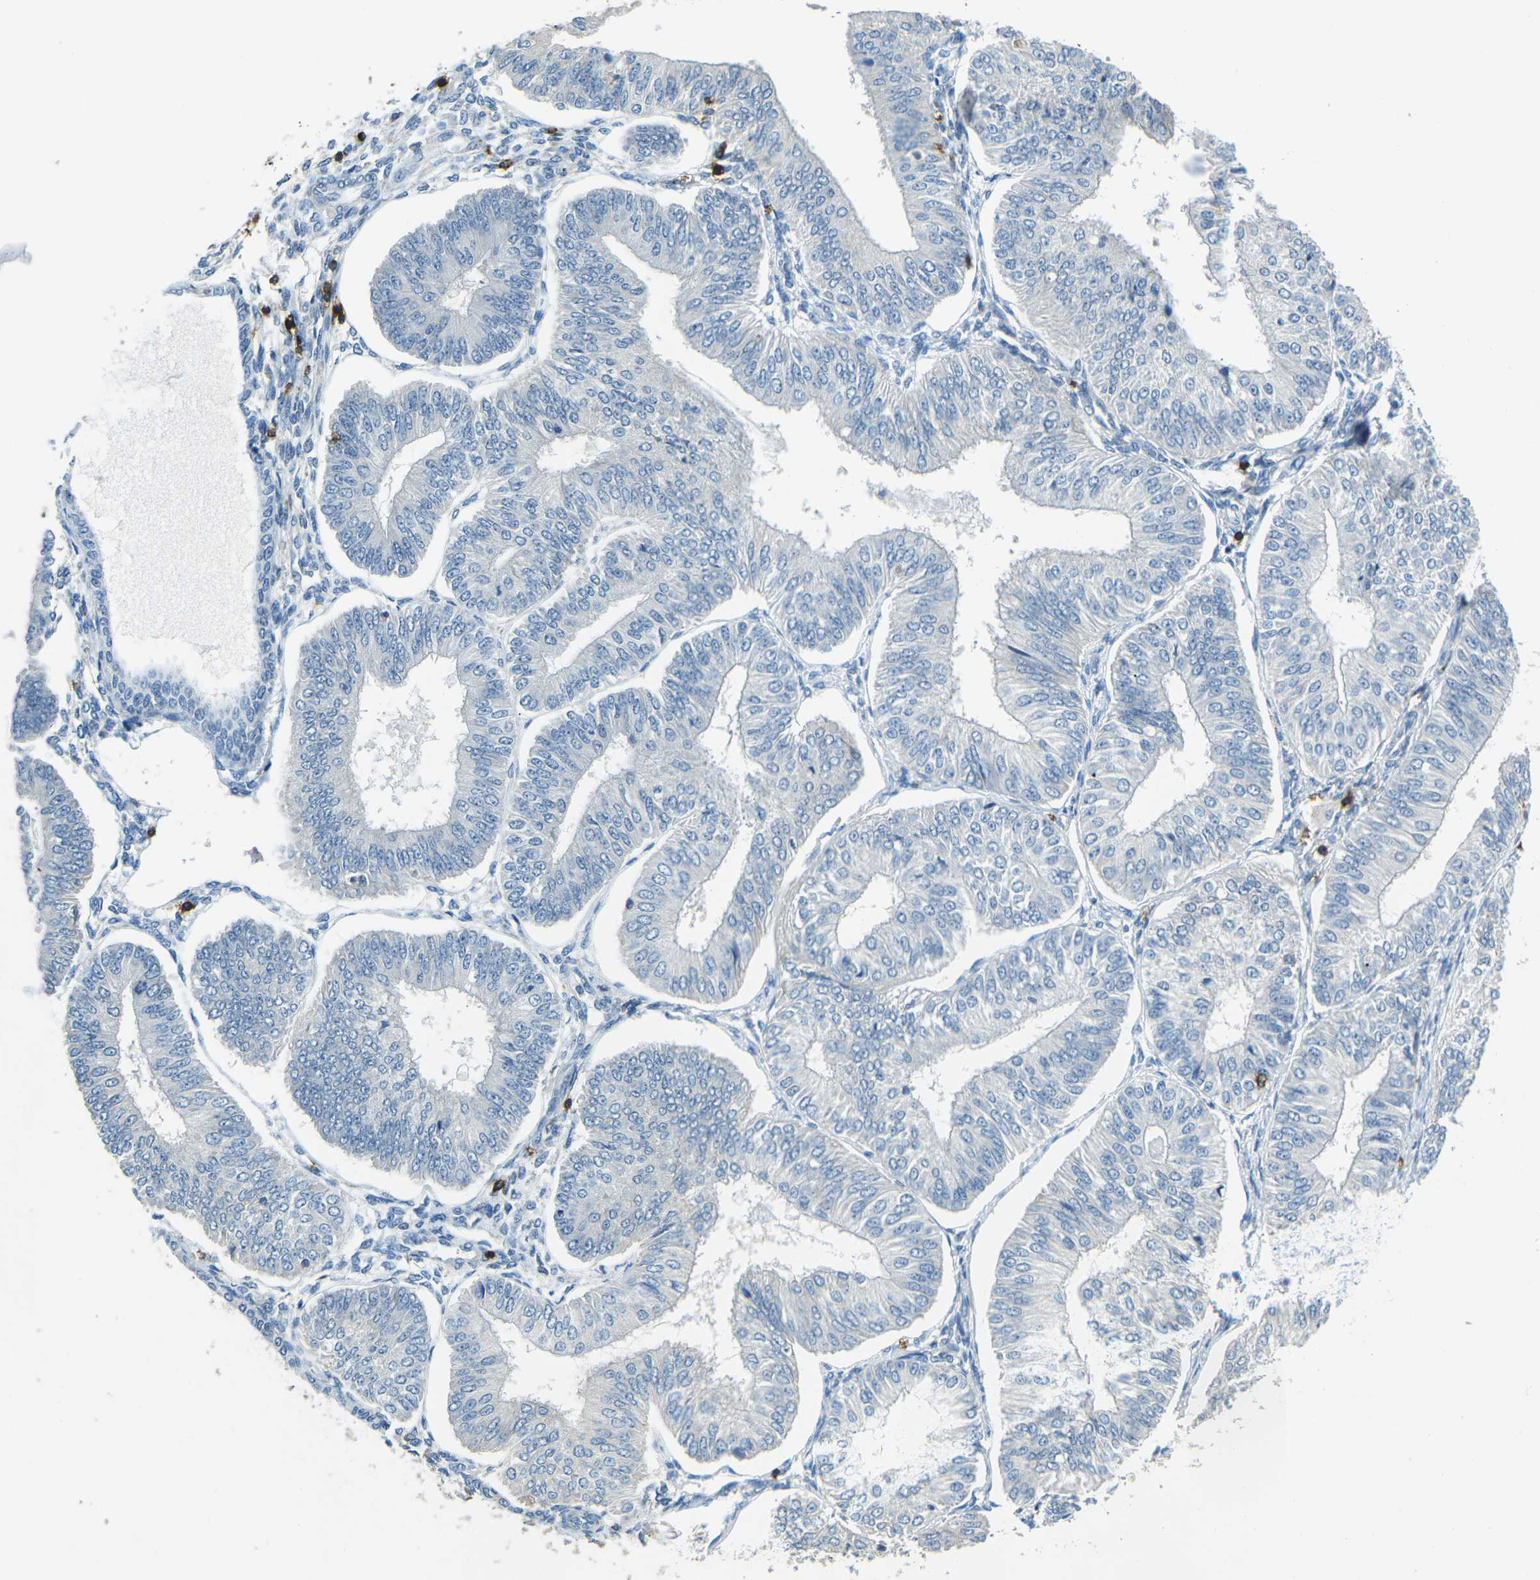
{"staining": {"intensity": "negative", "quantity": "none", "location": "none"}, "tissue": "endometrial cancer", "cell_type": "Tumor cells", "image_type": "cancer", "snomed": [{"axis": "morphology", "description": "Adenocarcinoma, NOS"}, {"axis": "topography", "description": "Endometrium"}], "caption": "A micrograph of adenocarcinoma (endometrial) stained for a protein reveals no brown staining in tumor cells.", "gene": "CD6", "patient": {"sex": "female", "age": 58}}